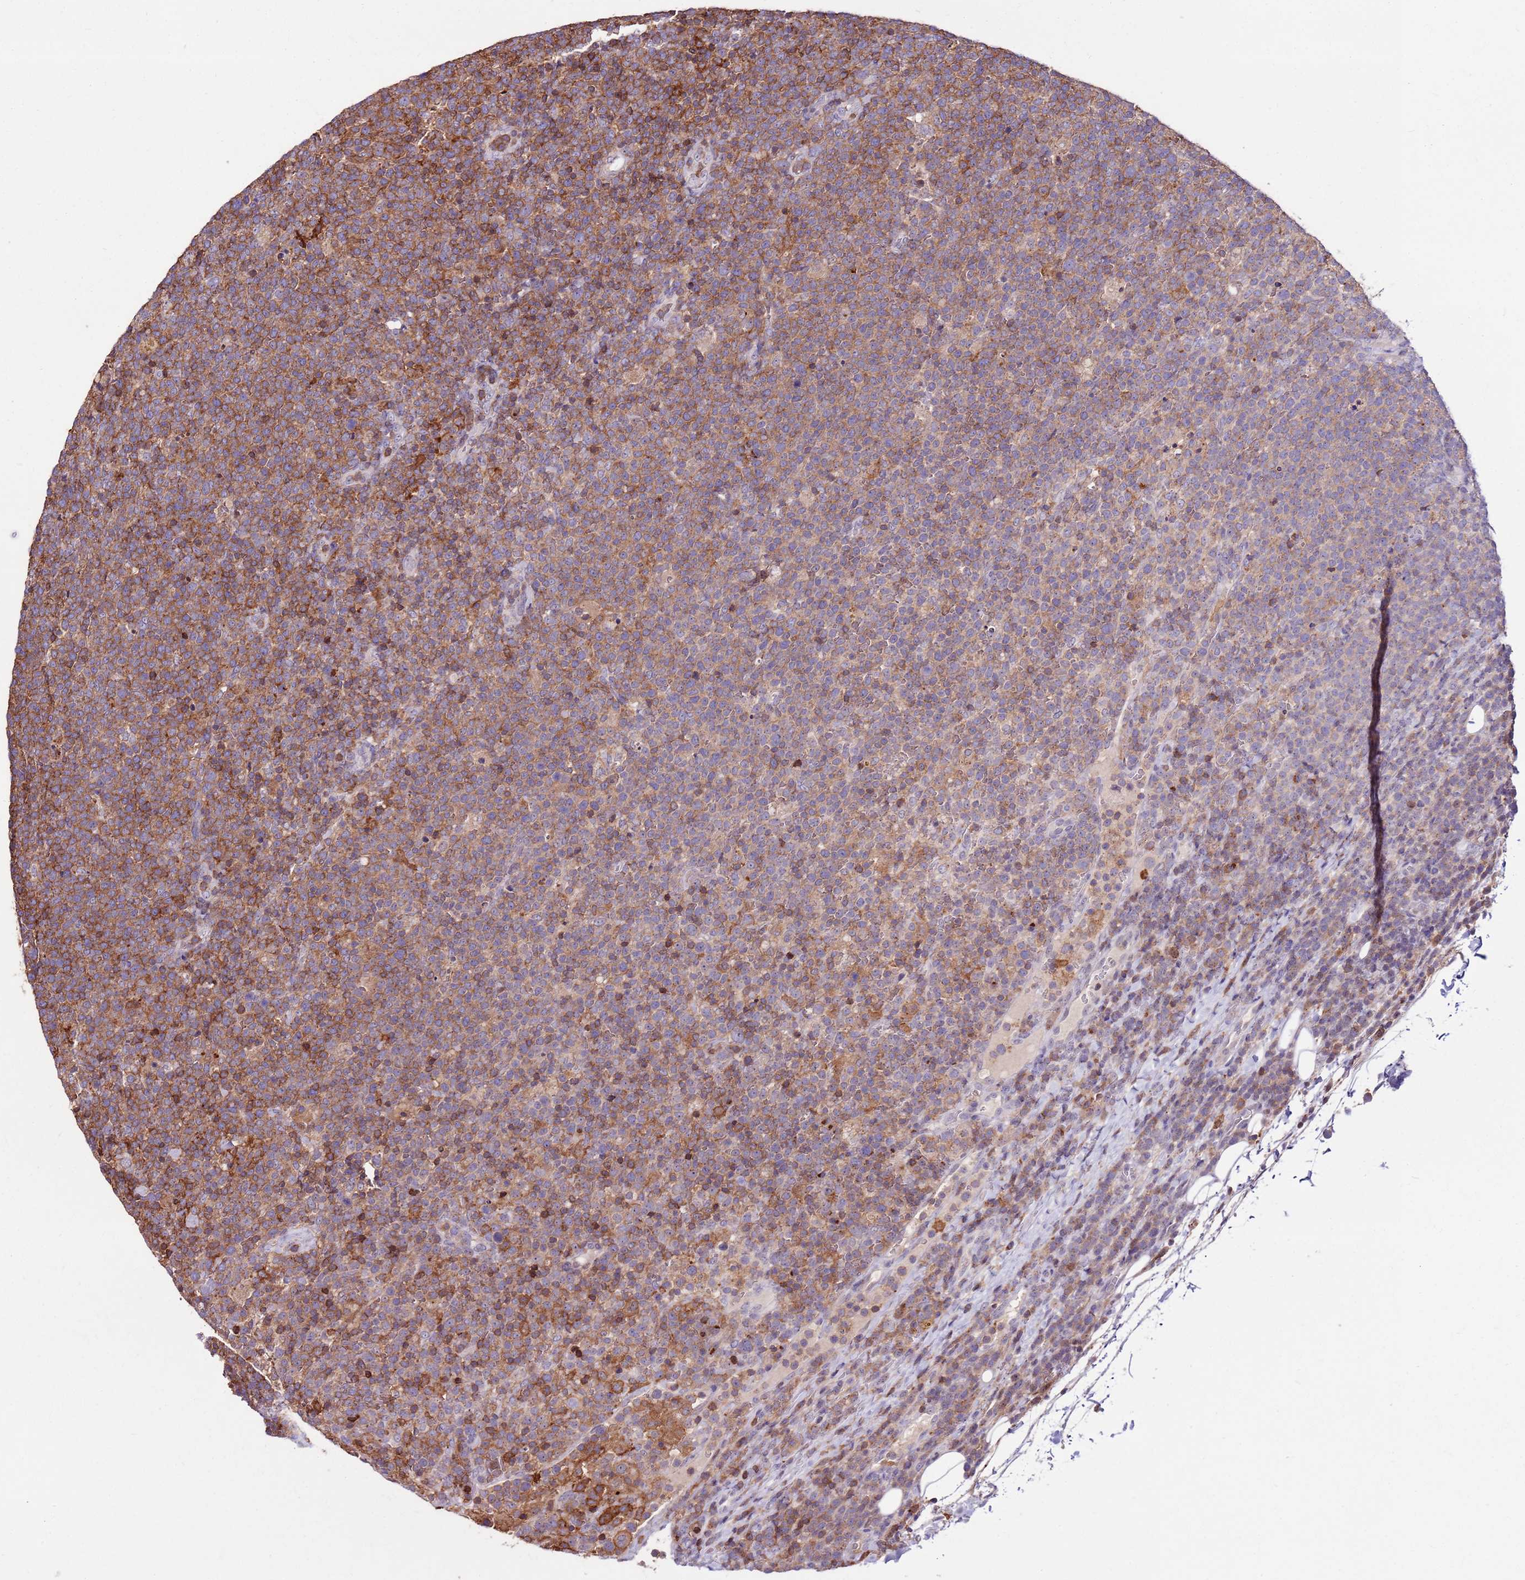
{"staining": {"intensity": "moderate", "quantity": ">75%", "location": "cytoplasmic/membranous"}, "tissue": "lymphoma", "cell_type": "Tumor cells", "image_type": "cancer", "snomed": [{"axis": "morphology", "description": "Malignant lymphoma, non-Hodgkin's type, High grade"}, {"axis": "topography", "description": "Lymph node"}], "caption": "IHC histopathology image of neoplastic tissue: lymphoma stained using immunohistochemistry shows medium levels of moderate protein expression localized specifically in the cytoplasmic/membranous of tumor cells, appearing as a cytoplasmic/membranous brown color.", "gene": "ZSWIM1", "patient": {"sex": "male", "age": 61}}